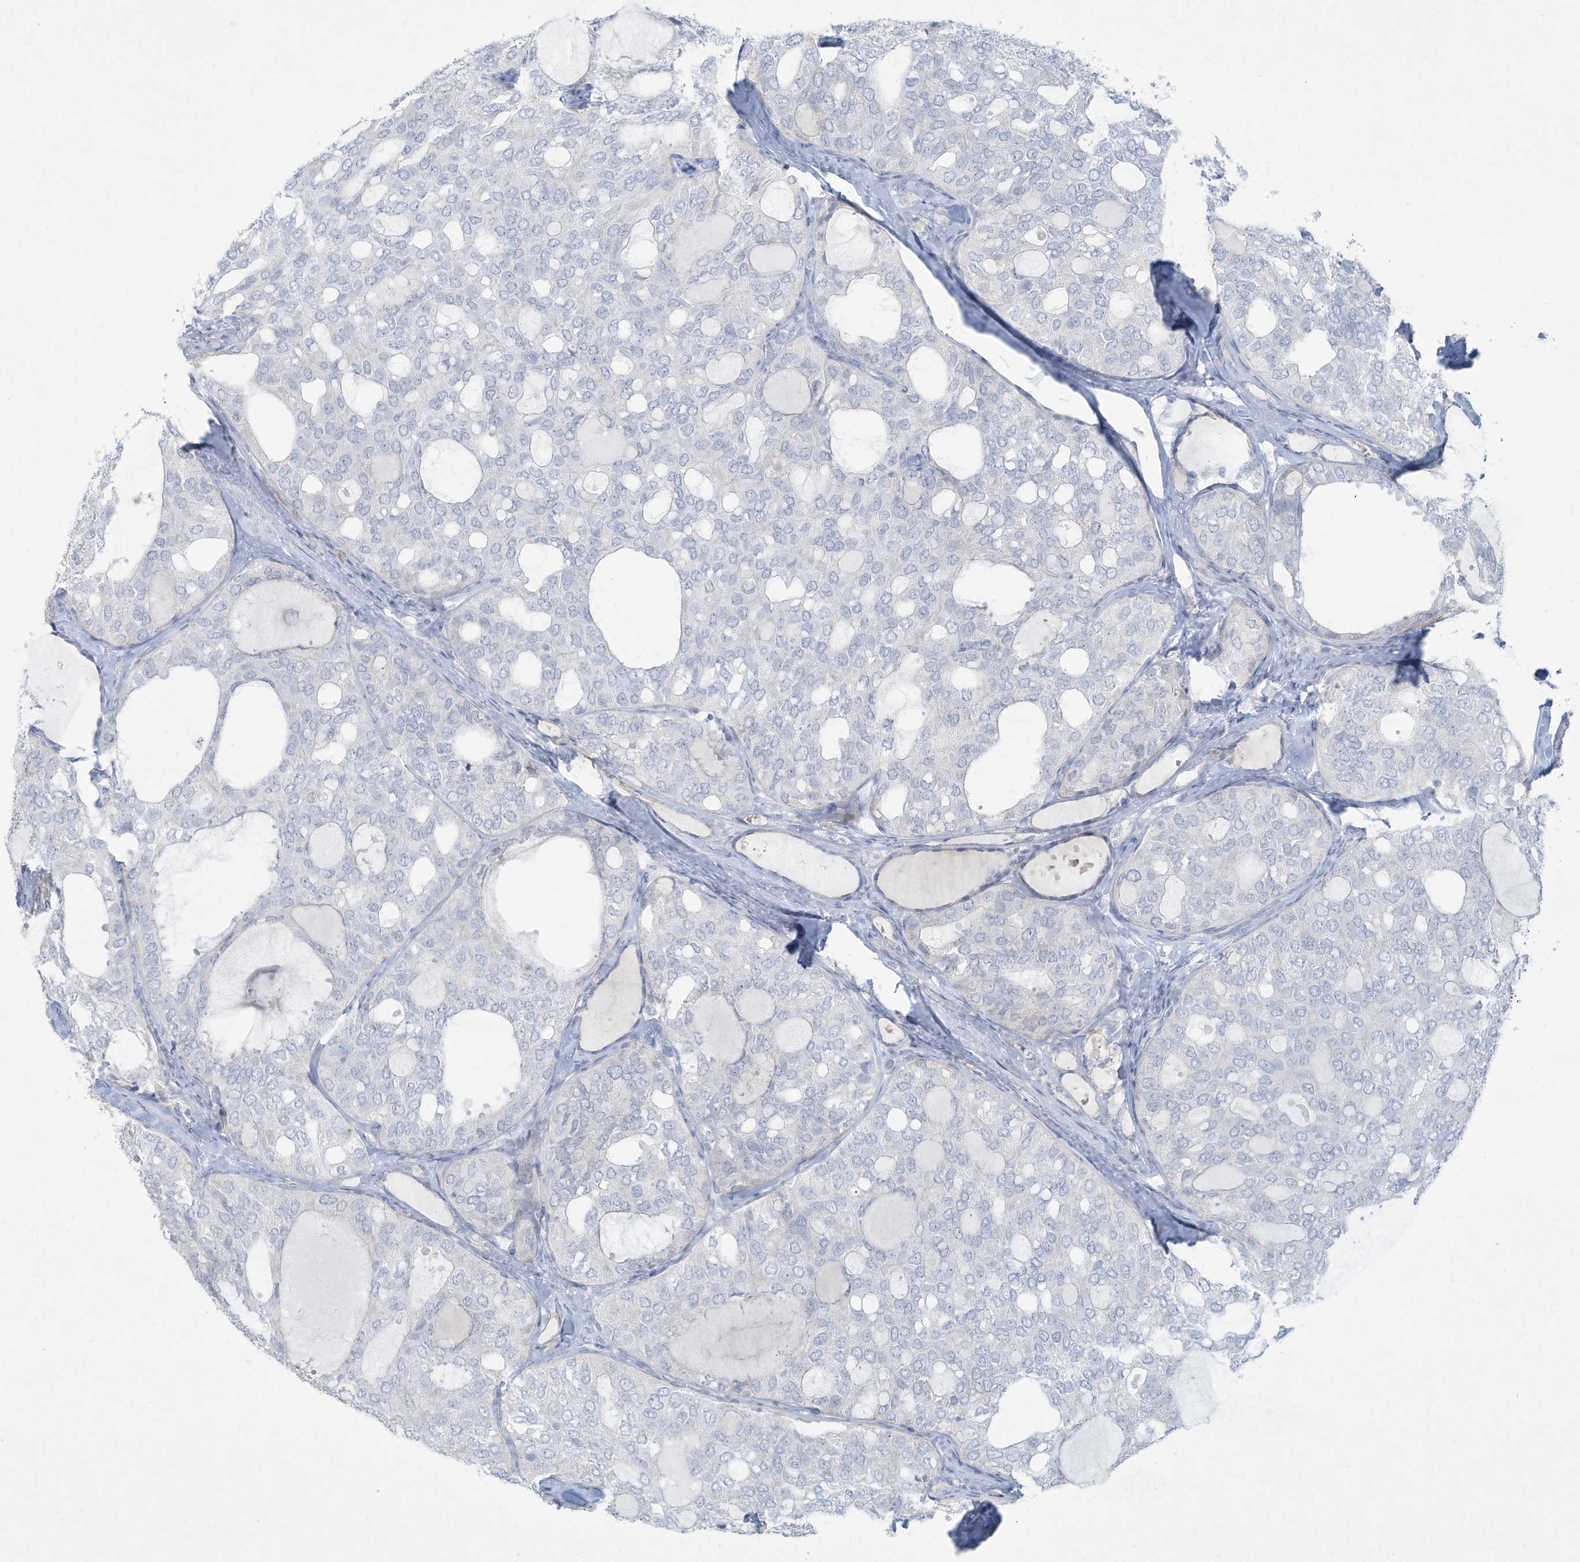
{"staining": {"intensity": "negative", "quantity": "none", "location": "none"}, "tissue": "thyroid cancer", "cell_type": "Tumor cells", "image_type": "cancer", "snomed": [{"axis": "morphology", "description": "Follicular adenoma carcinoma, NOS"}, {"axis": "topography", "description": "Thyroid gland"}], "caption": "DAB immunohistochemical staining of human thyroid cancer shows no significant expression in tumor cells.", "gene": "PAX6", "patient": {"sex": "male", "age": 75}}